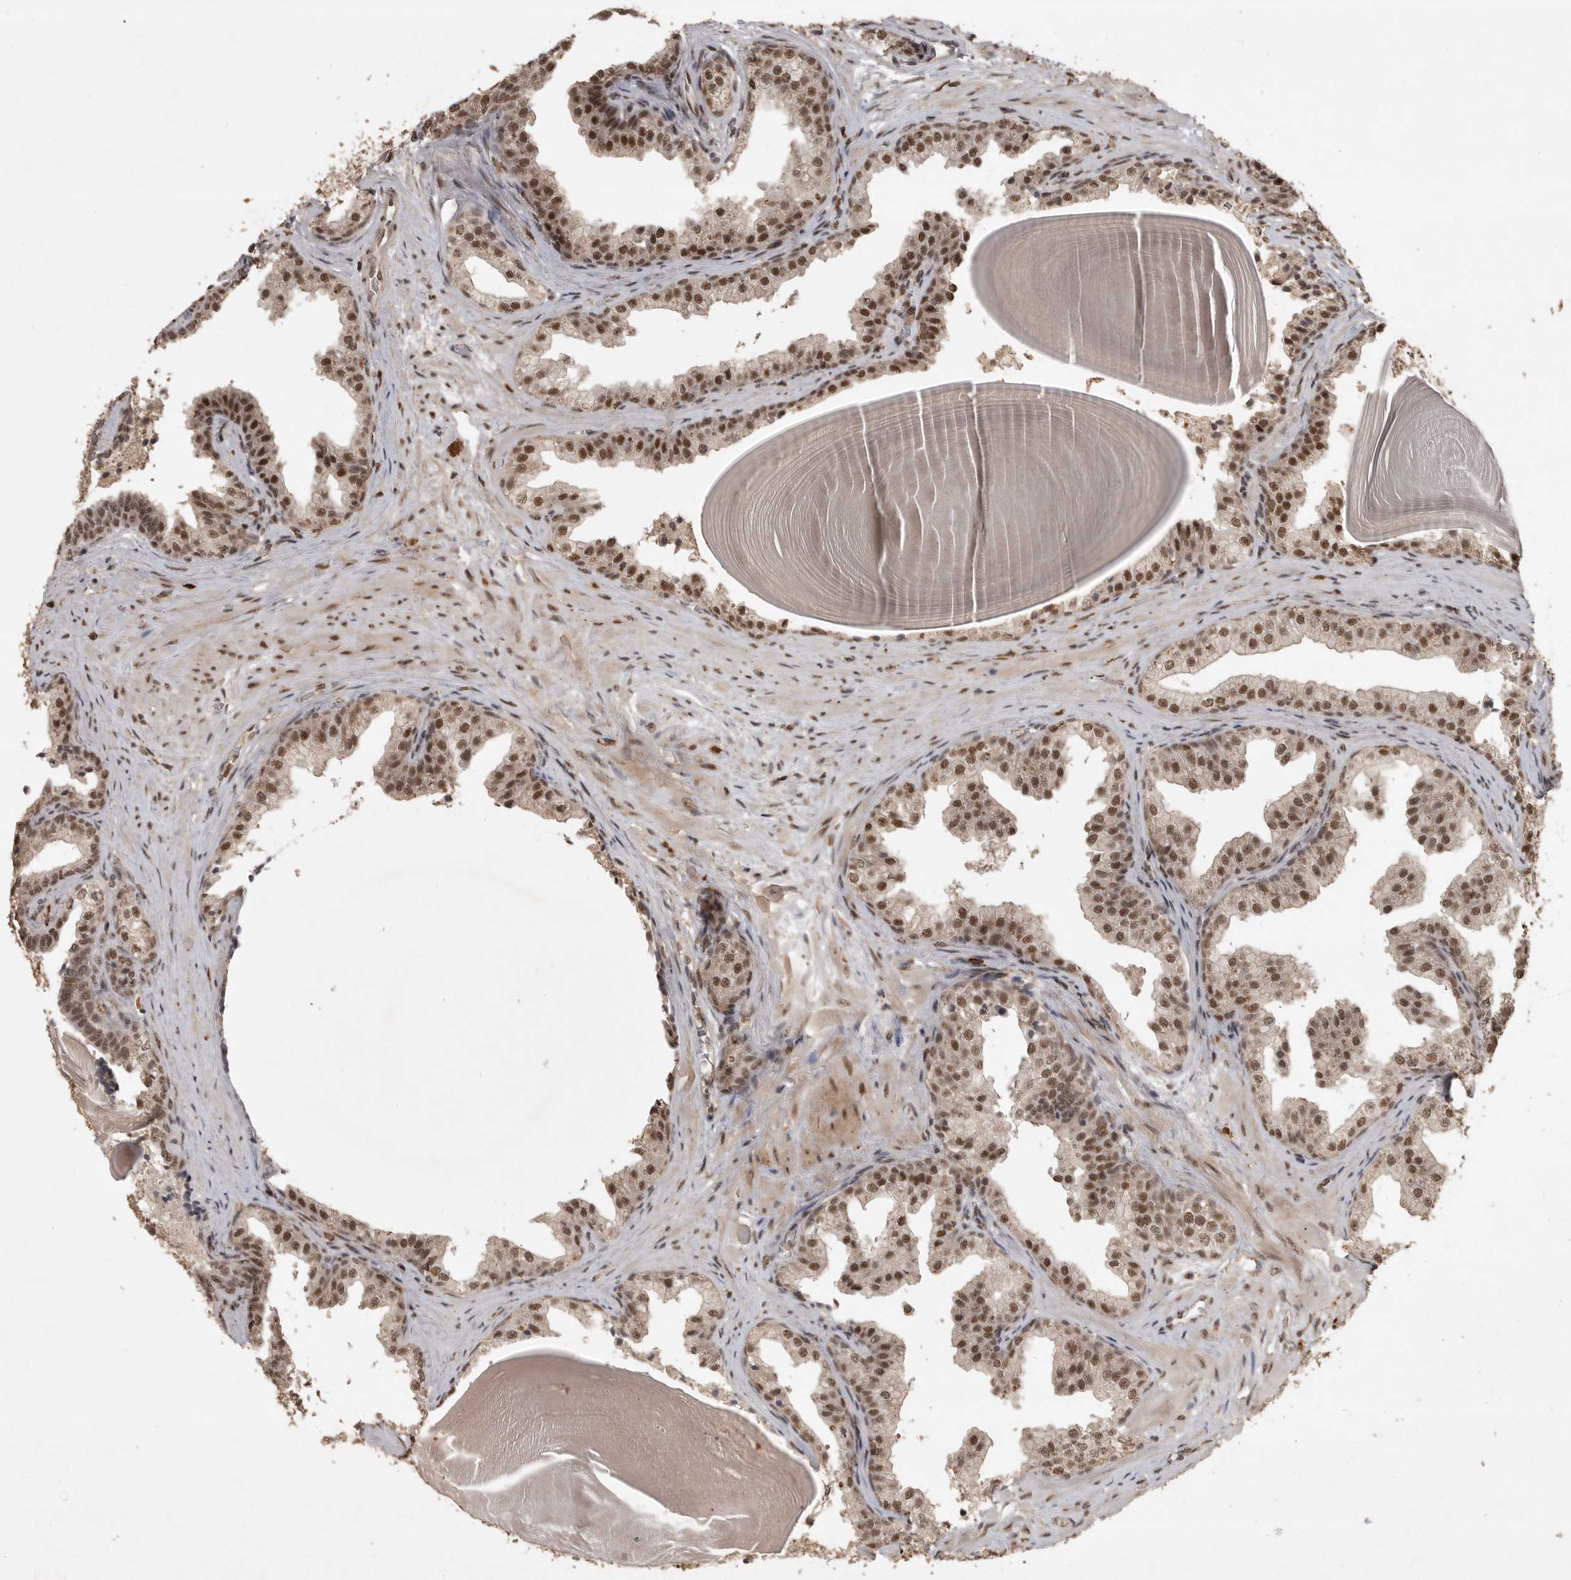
{"staining": {"intensity": "moderate", "quantity": ">75%", "location": "nuclear"}, "tissue": "prostate", "cell_type": "Glandular cells", "image_type": "normal", "snomed": [{"axis": "morphology", "description": "Normal tissue, NOS"}, {"axis": "topography", "description": "Prostate"}], "caption": "Benign prostate reveals moderate nuclear staining in about >75% of glandular cells, visualized by immunohistochemistry.", "gene": "CBLL1", "patient": {"sex": "male", "age": 48}}